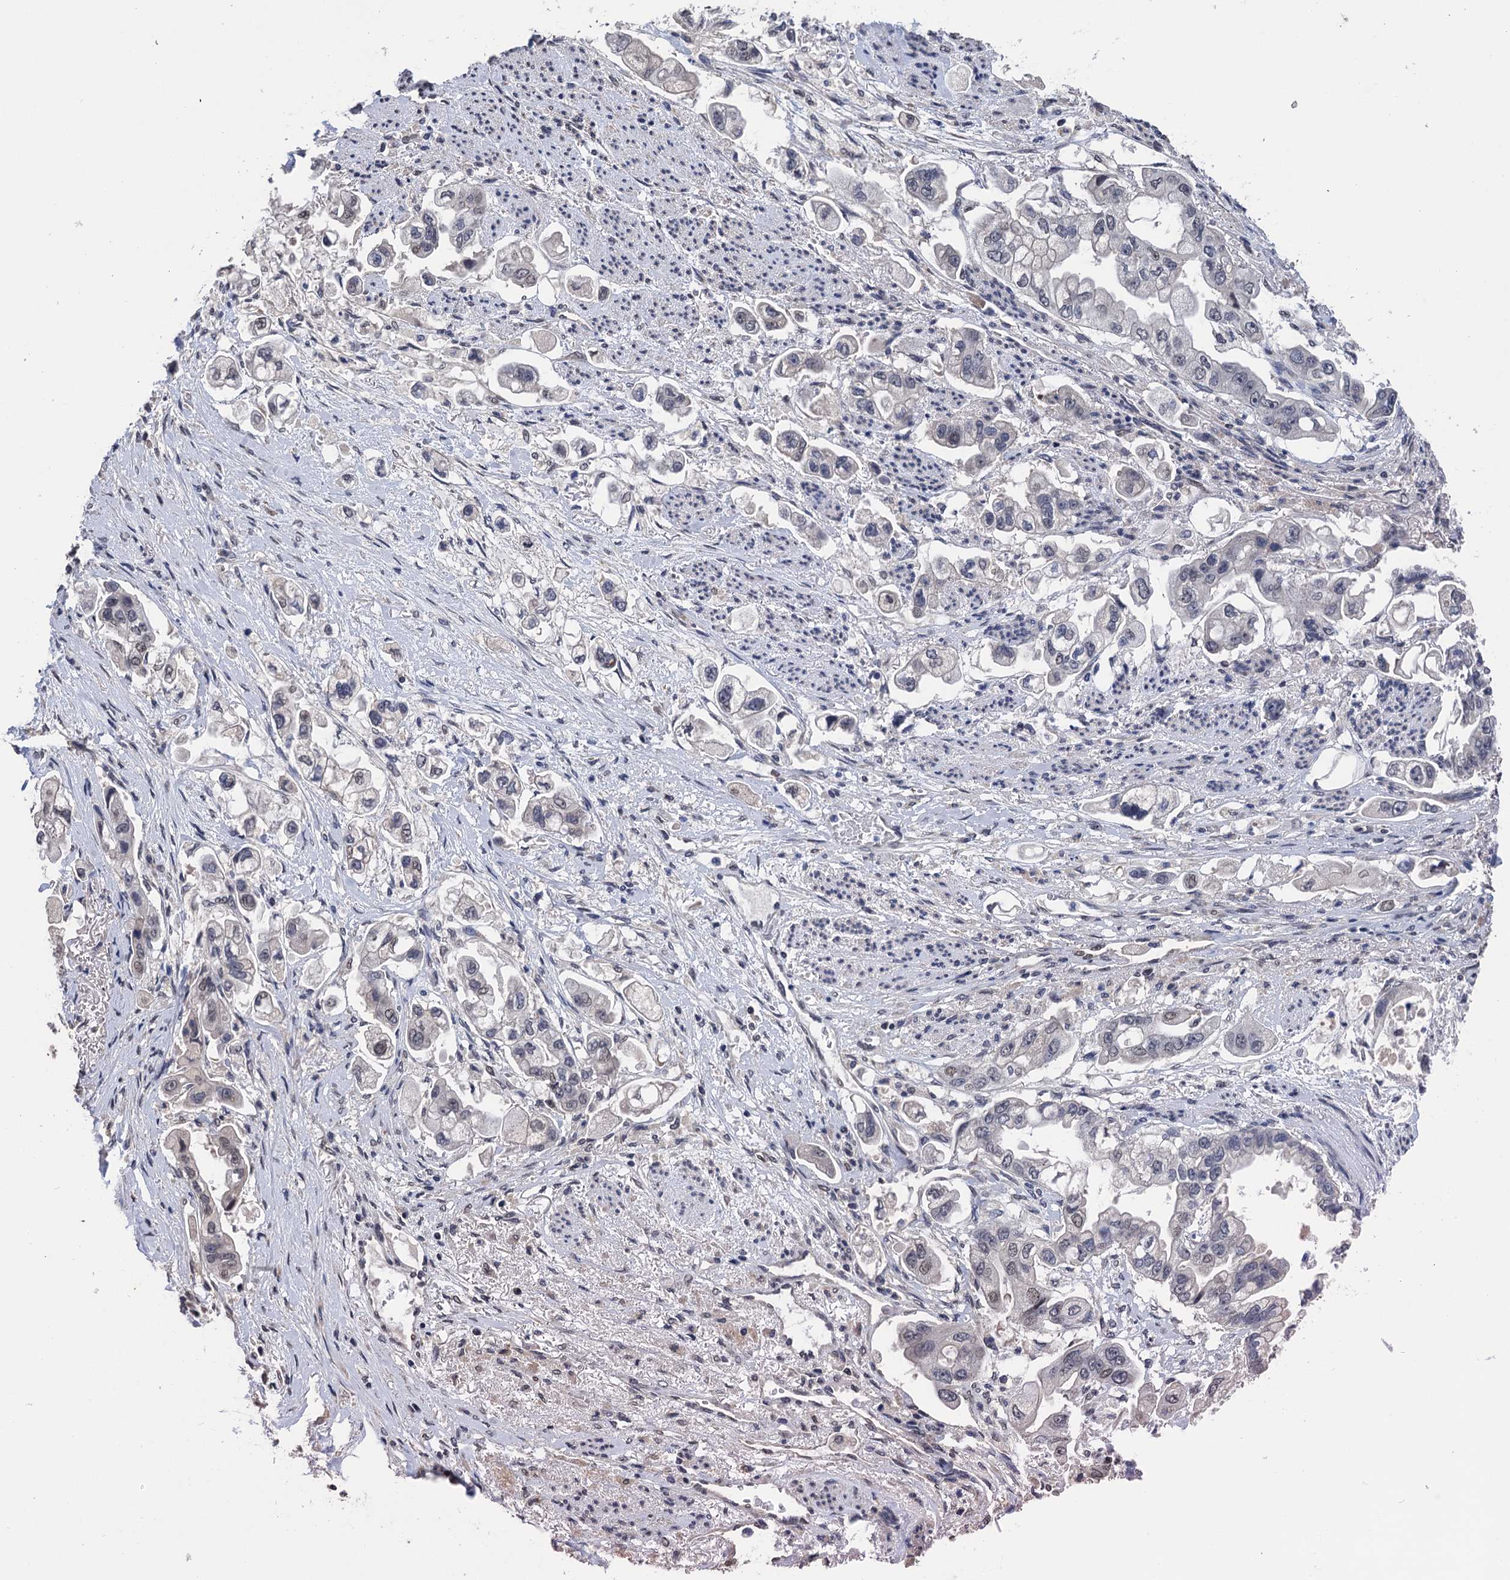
{"staining": {"intensity": "negative", "quantity": "none", "location": "none"}, "tissue": "stomach cancer", "cell_type": "Tumor cells", "image_type": "cancer", "snomed": [{"axis": "morphology", "description": "Adenocarcinoma, NOS"}, {"axis": "topography", "description": "Stomach"}], "caption": "Micrograph shows no protein positivity in tumor cells of stomach cancer tissue.", "gene": "ART5", "patient": {"sex": "male", "age": 62}}